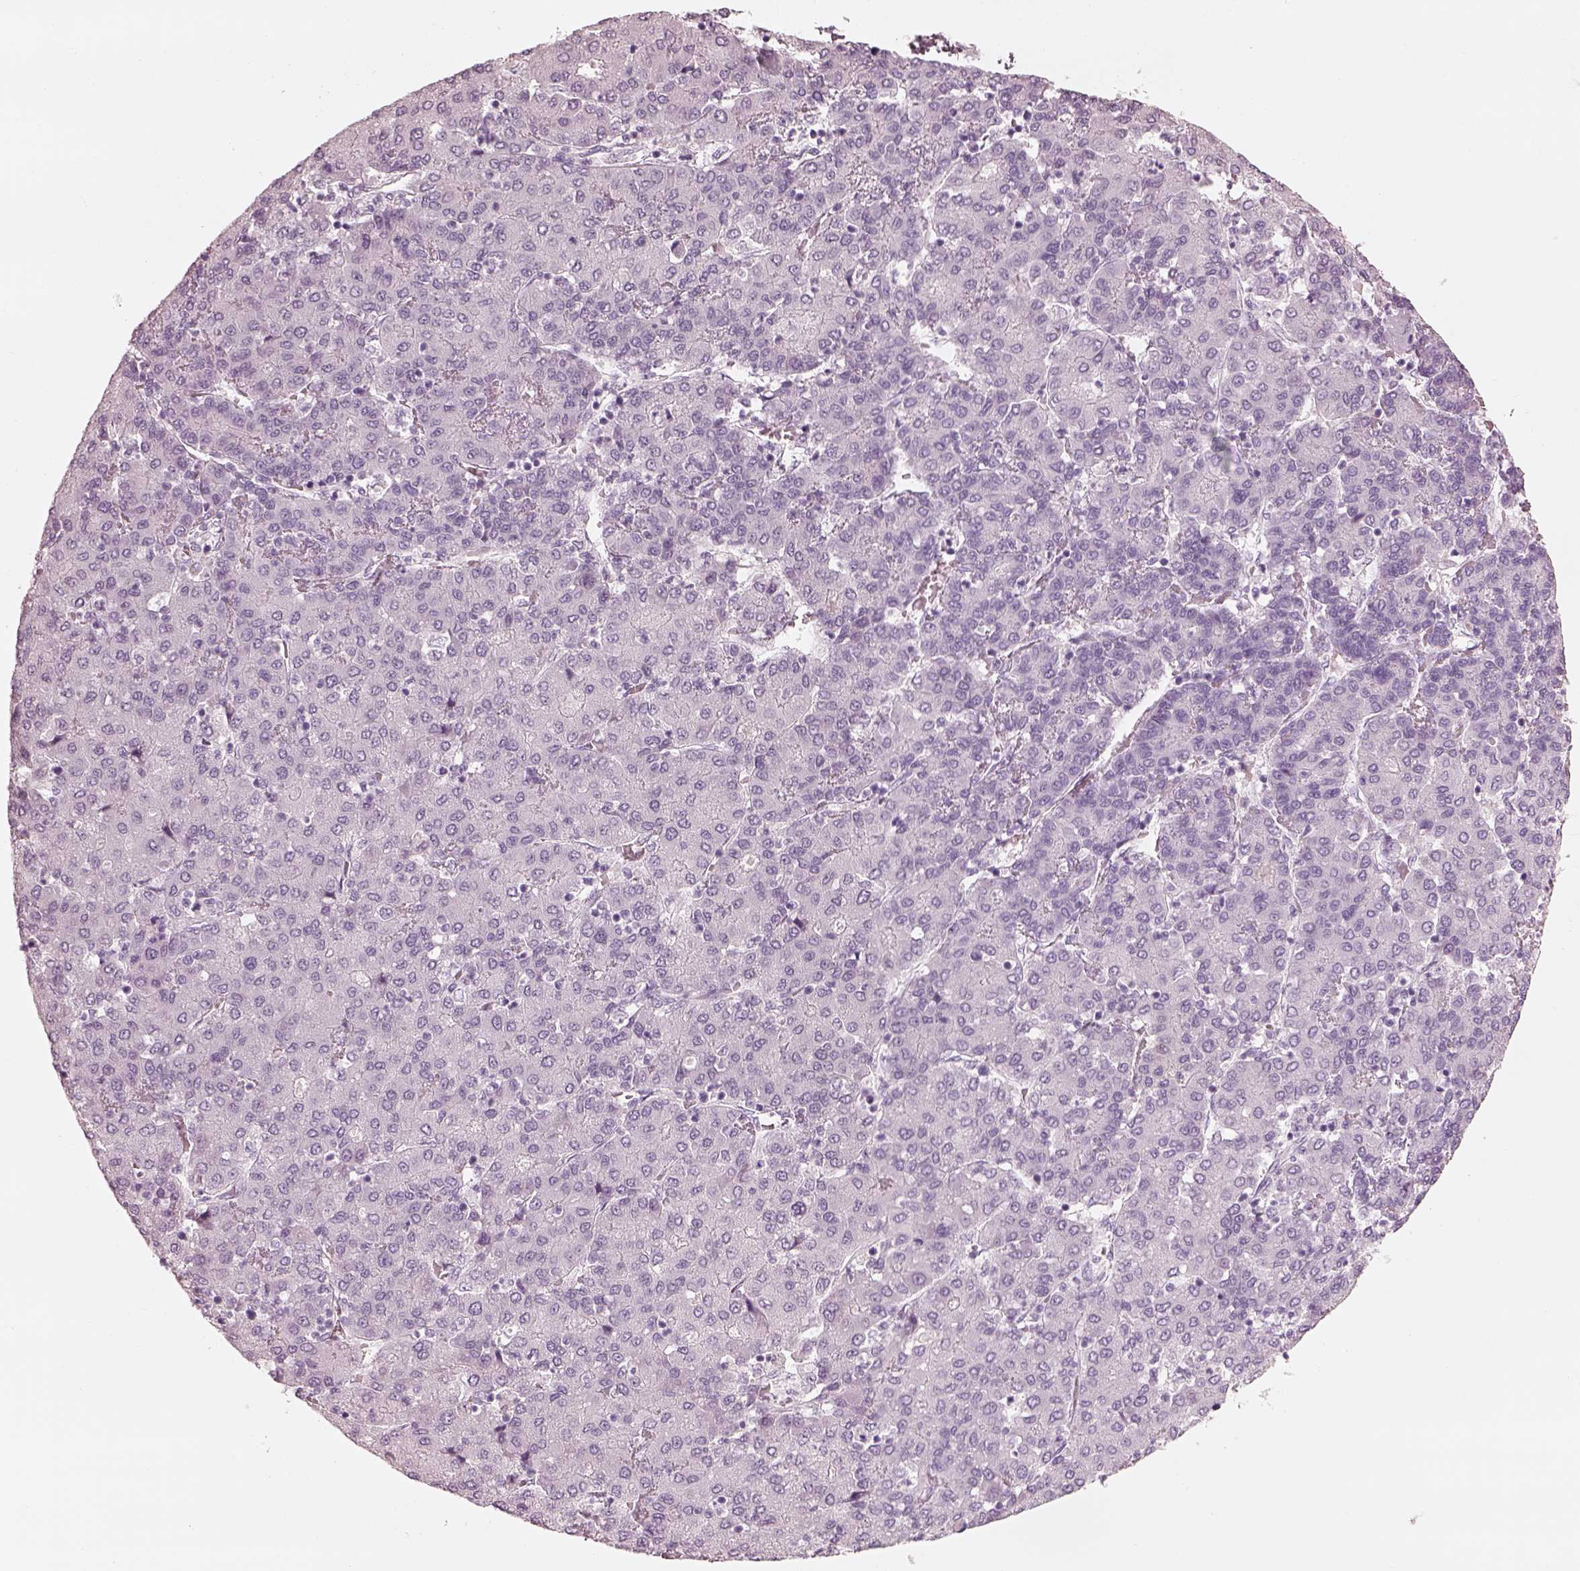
{"staining": {"intensity": "negative", "quantity": "none", "location": "none"}, "tissue": "liver cancer", "cell_type": "Tumor cells", "image_type": "cancer", "snomed": [{"axis": "morphology", "description": "Carcinoma, Hepatocellular, NOS"}, {"axis": "topography", "description": "Liver"}], "caption": "Image shows no significant protein expression in tumor cells of liver cancer. The staining was performed using DAB to visualize the protein expression in brown, while the nuclei were stained in blue with hematoxylin (Magnification: 20x).", "gene": "FABP9", "patient": {"sex": "male", "age": 65}}